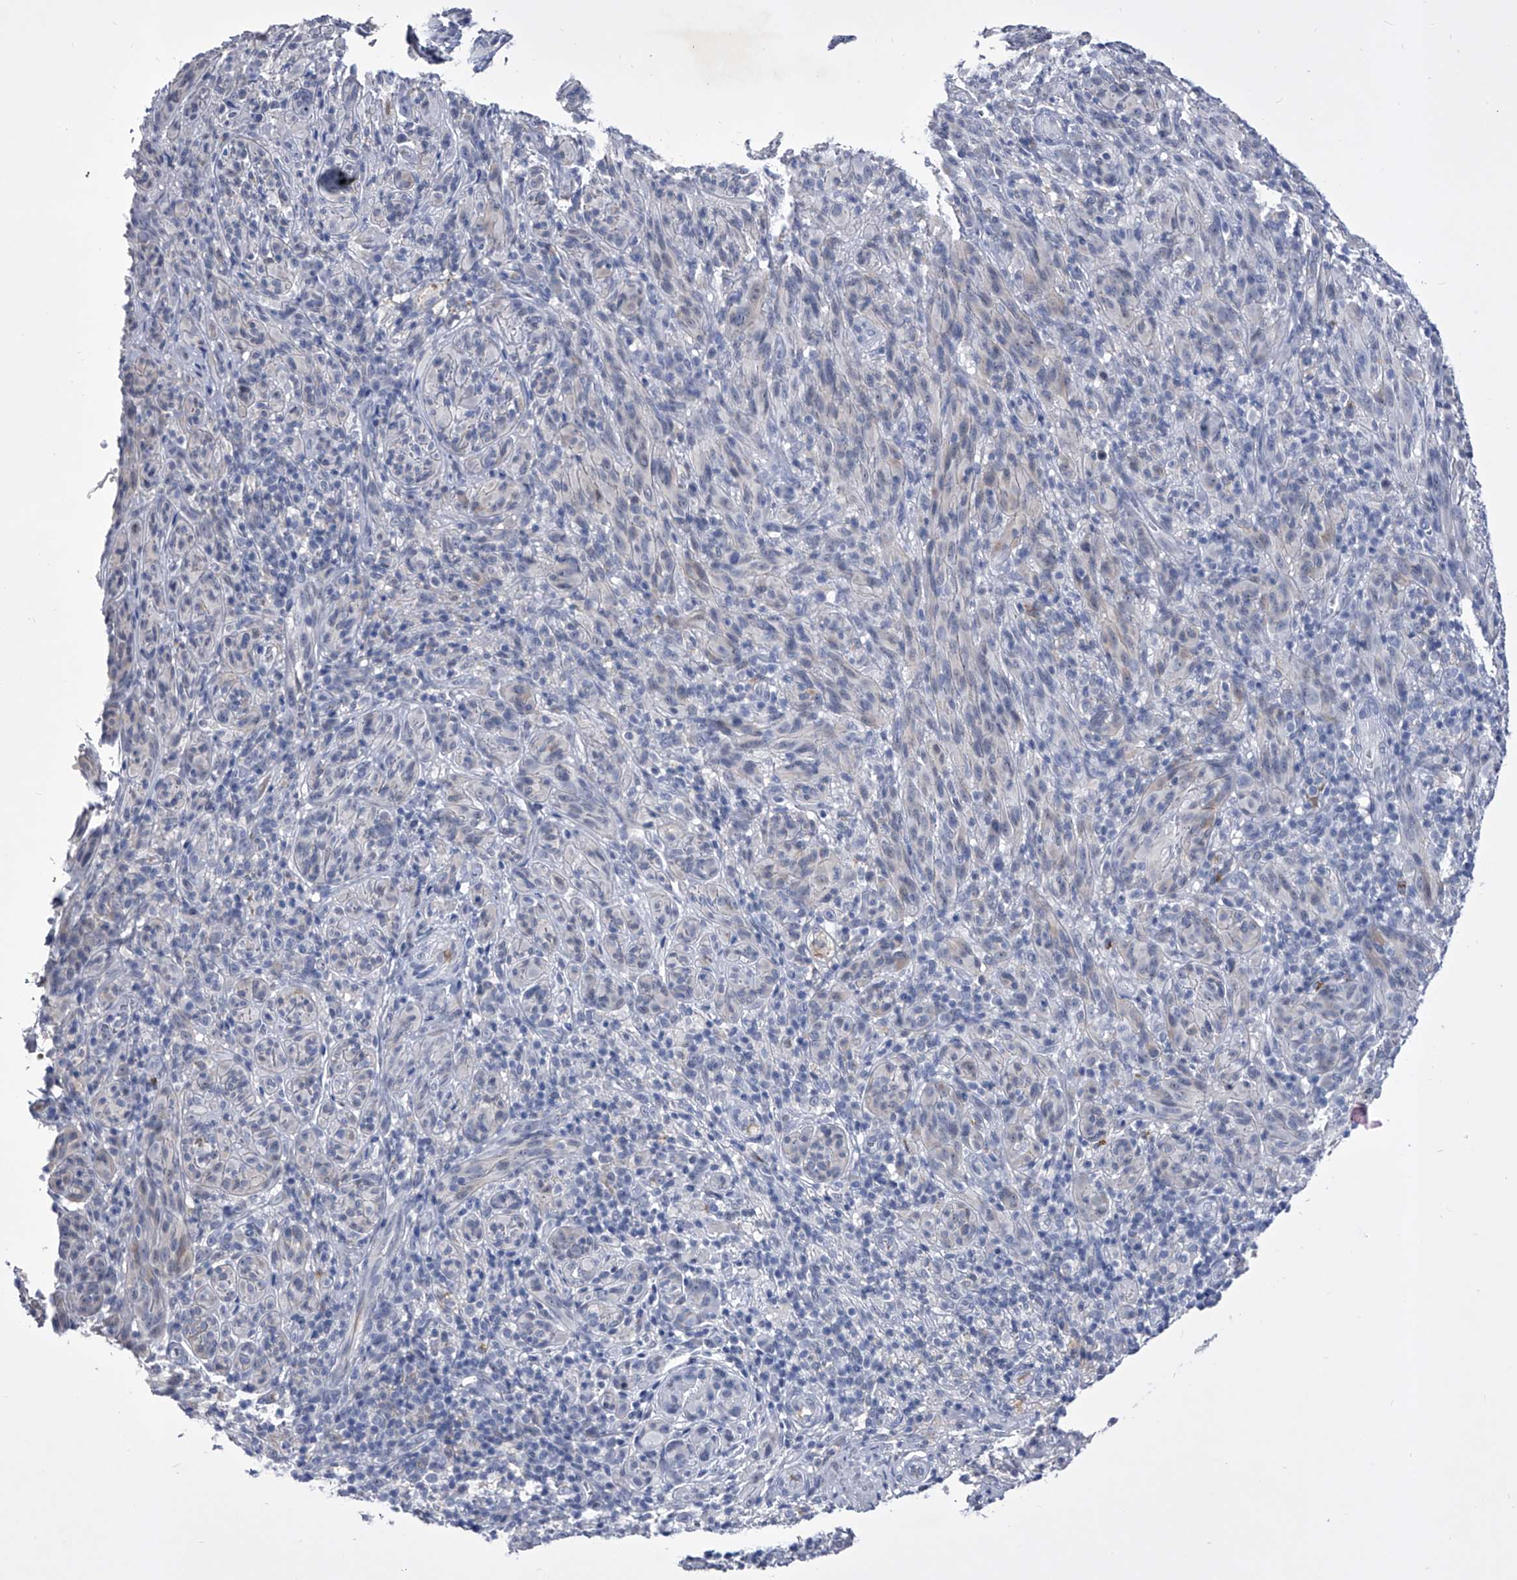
{"staining": {"intensity": "negative", "quantity": "none", "location": "none"}, "tissue": "melanoma", "cell_type": "Tumor cells", "image_type": "cancer", "snomed": [{"axis": "morphology", "description": "Malignant melanoma, NOS"}, {"axis": "topography", "description": "Skin of head"}], "caption": "Human malignant melanoma stained for a protein using immunohistochemistry (IHC) reveals no positivity in tumor cells.", "gene": "CRISP2", "patient": {"sex": "male", "age": 96}}